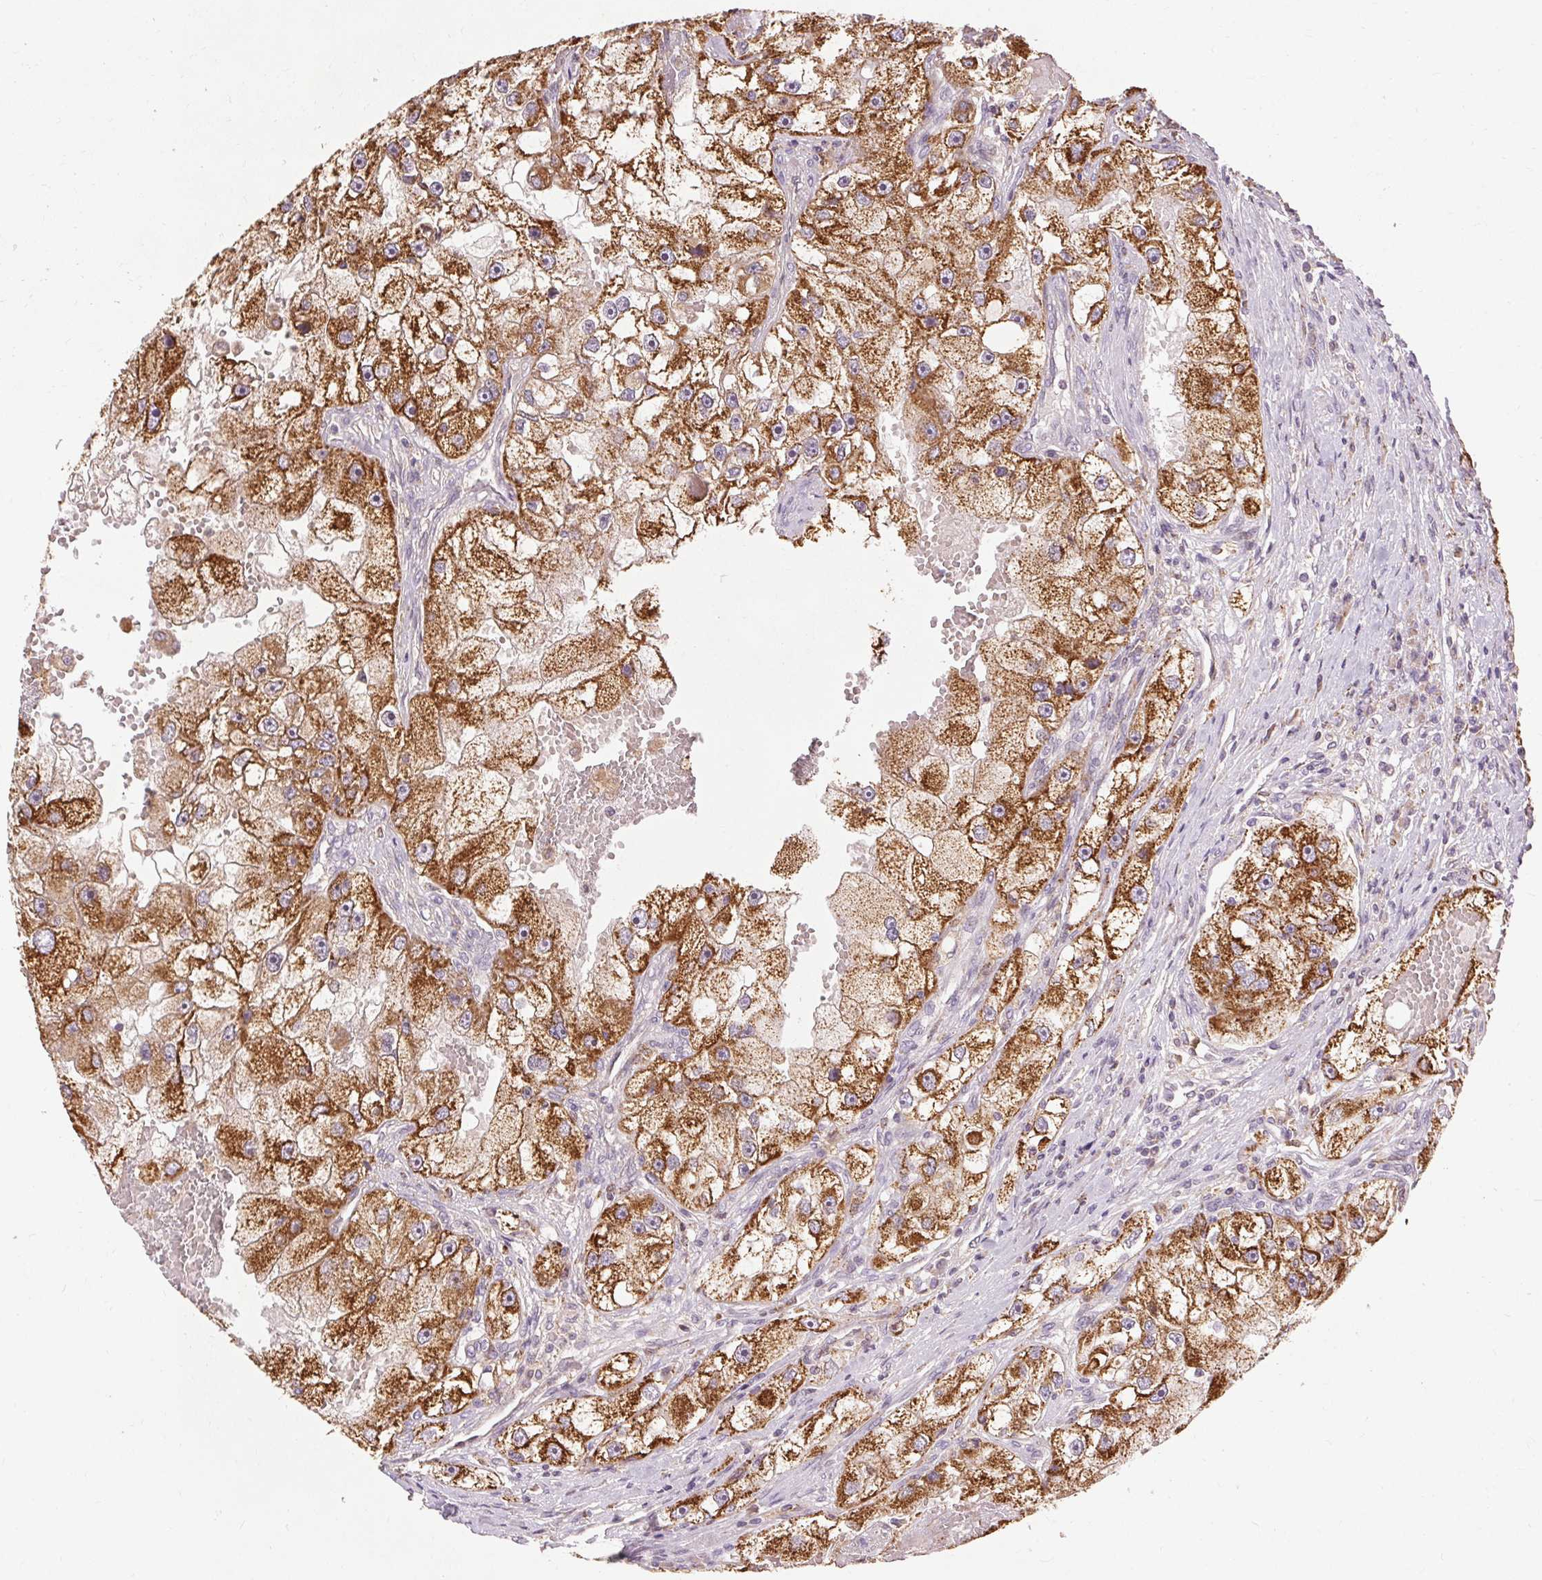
{"staining": {"intensity": "strong", "quantity": ">75%", "location": "cytoplasmic/membranous"}, "tissue": "renal cancer", "cell_type": "Tumor cells", "image_type": "cancer", "snomed": [{"axis": "morphology", "description": "Adenocarcinoma, NOS"}, {"axis": "topography", "description": "Kidney"}], "caption": "Renal adenocarcinoma stained for a protein displays strong cytoplasmic/membranous positivity in tumor cells.", "gene": "REP15", "patient": {"sex": "male", "age": 63}}